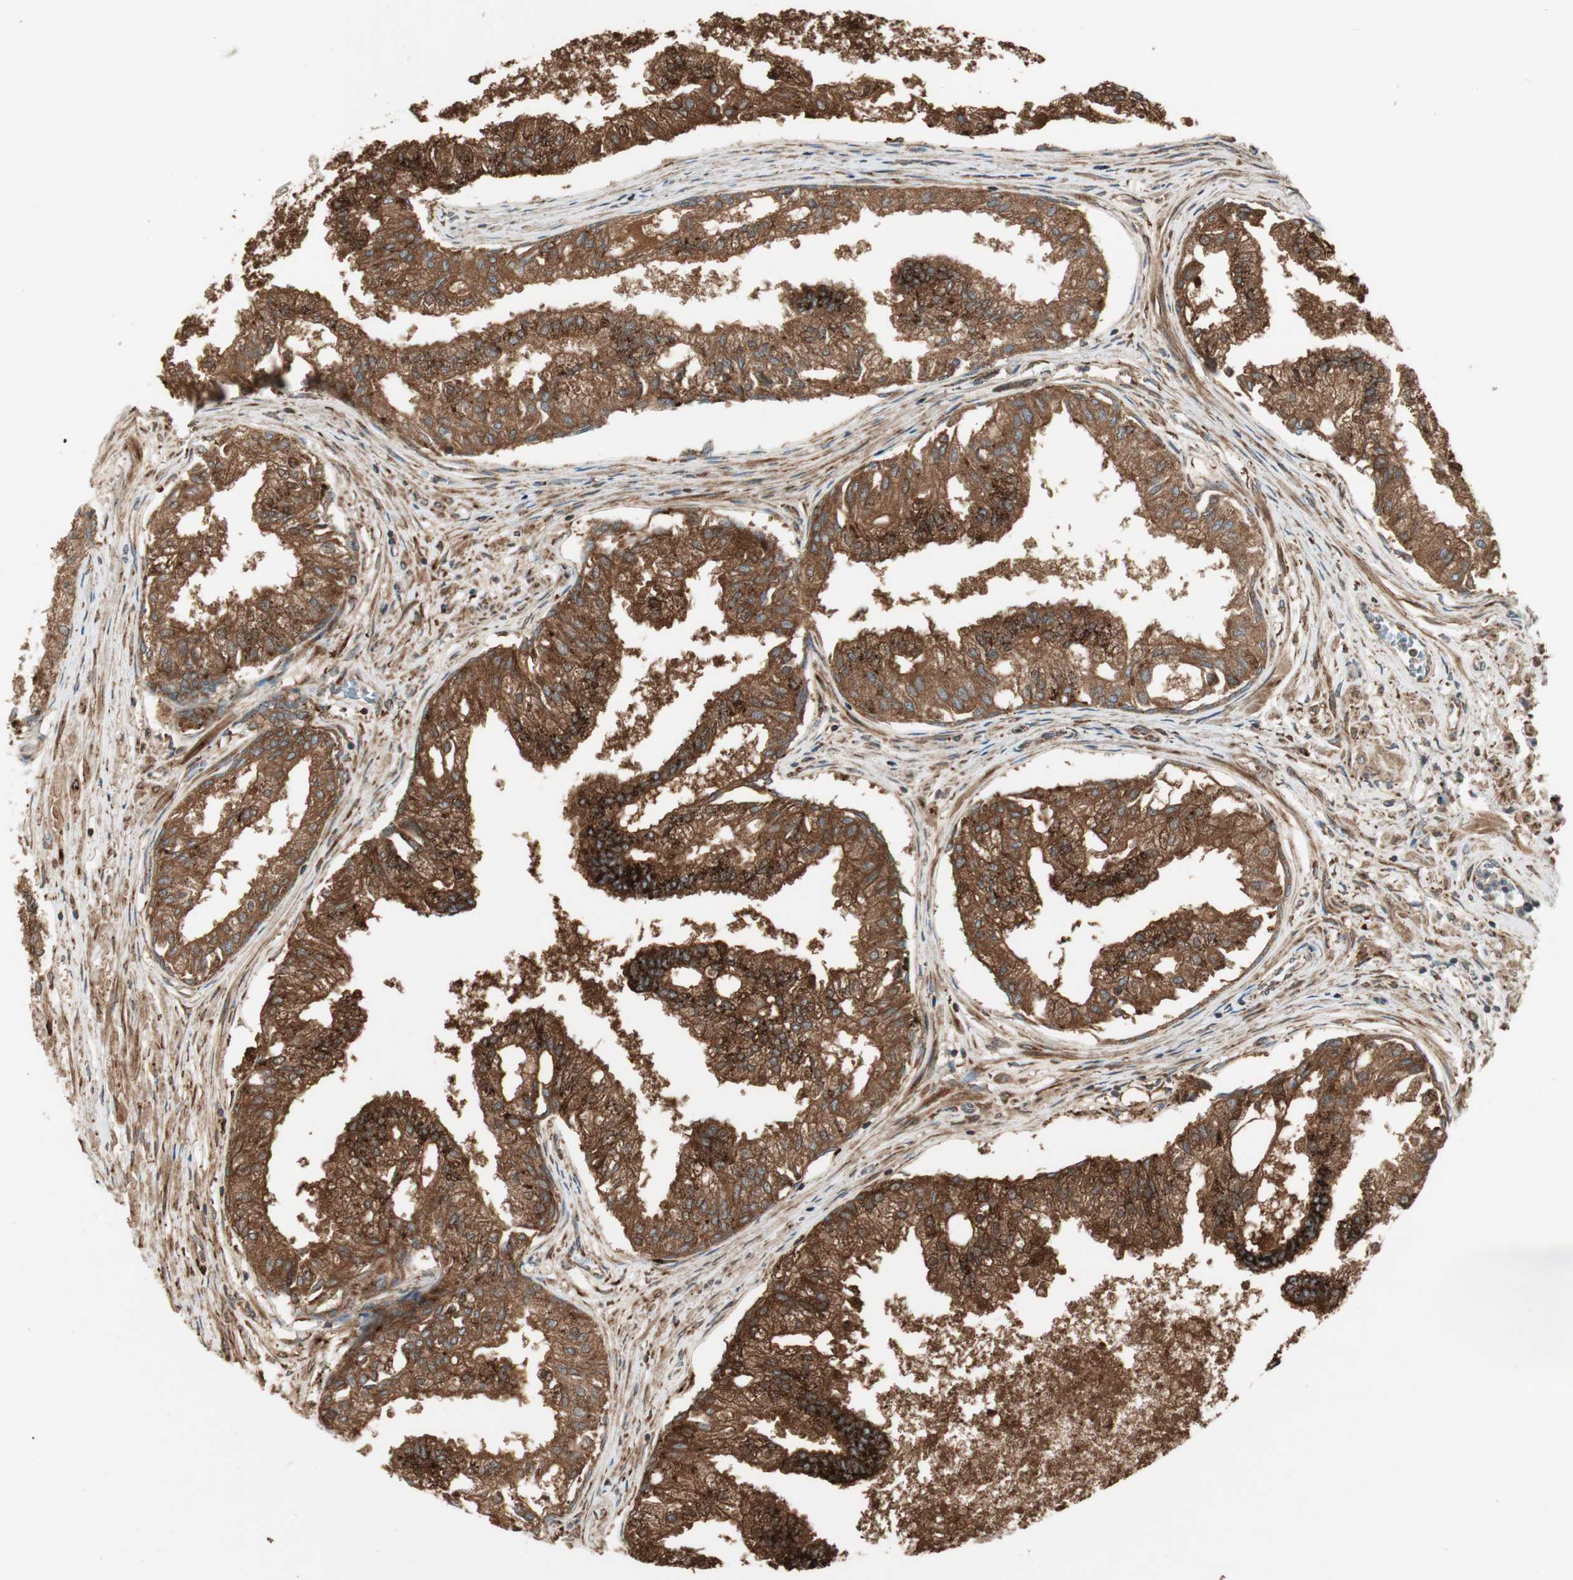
{"staining": {"intensity": "strong", "quantity": ">75%", "location": "cytoplasmic/membranous"}, "tissue": "prostate", "cell_type": "Glandular cells", "image_type": "normal", "snomed": [{"axis": "morphology", "description": "Normal tissue, NOS"}, {"axis": "topography", "description": "Prostate"}, {"axis": "topography", "description": "Seminal veicle"}], "caption": "Glandular cells exhibit high levels of strong cytoplasmic/membranous expression in about >75% of cells in normal human prostate. (DAB IHC, brown staining for protein, blue staining for nuclei).", "gene": "PRKG1", "patient": {"sex": "male", "age": 60}}